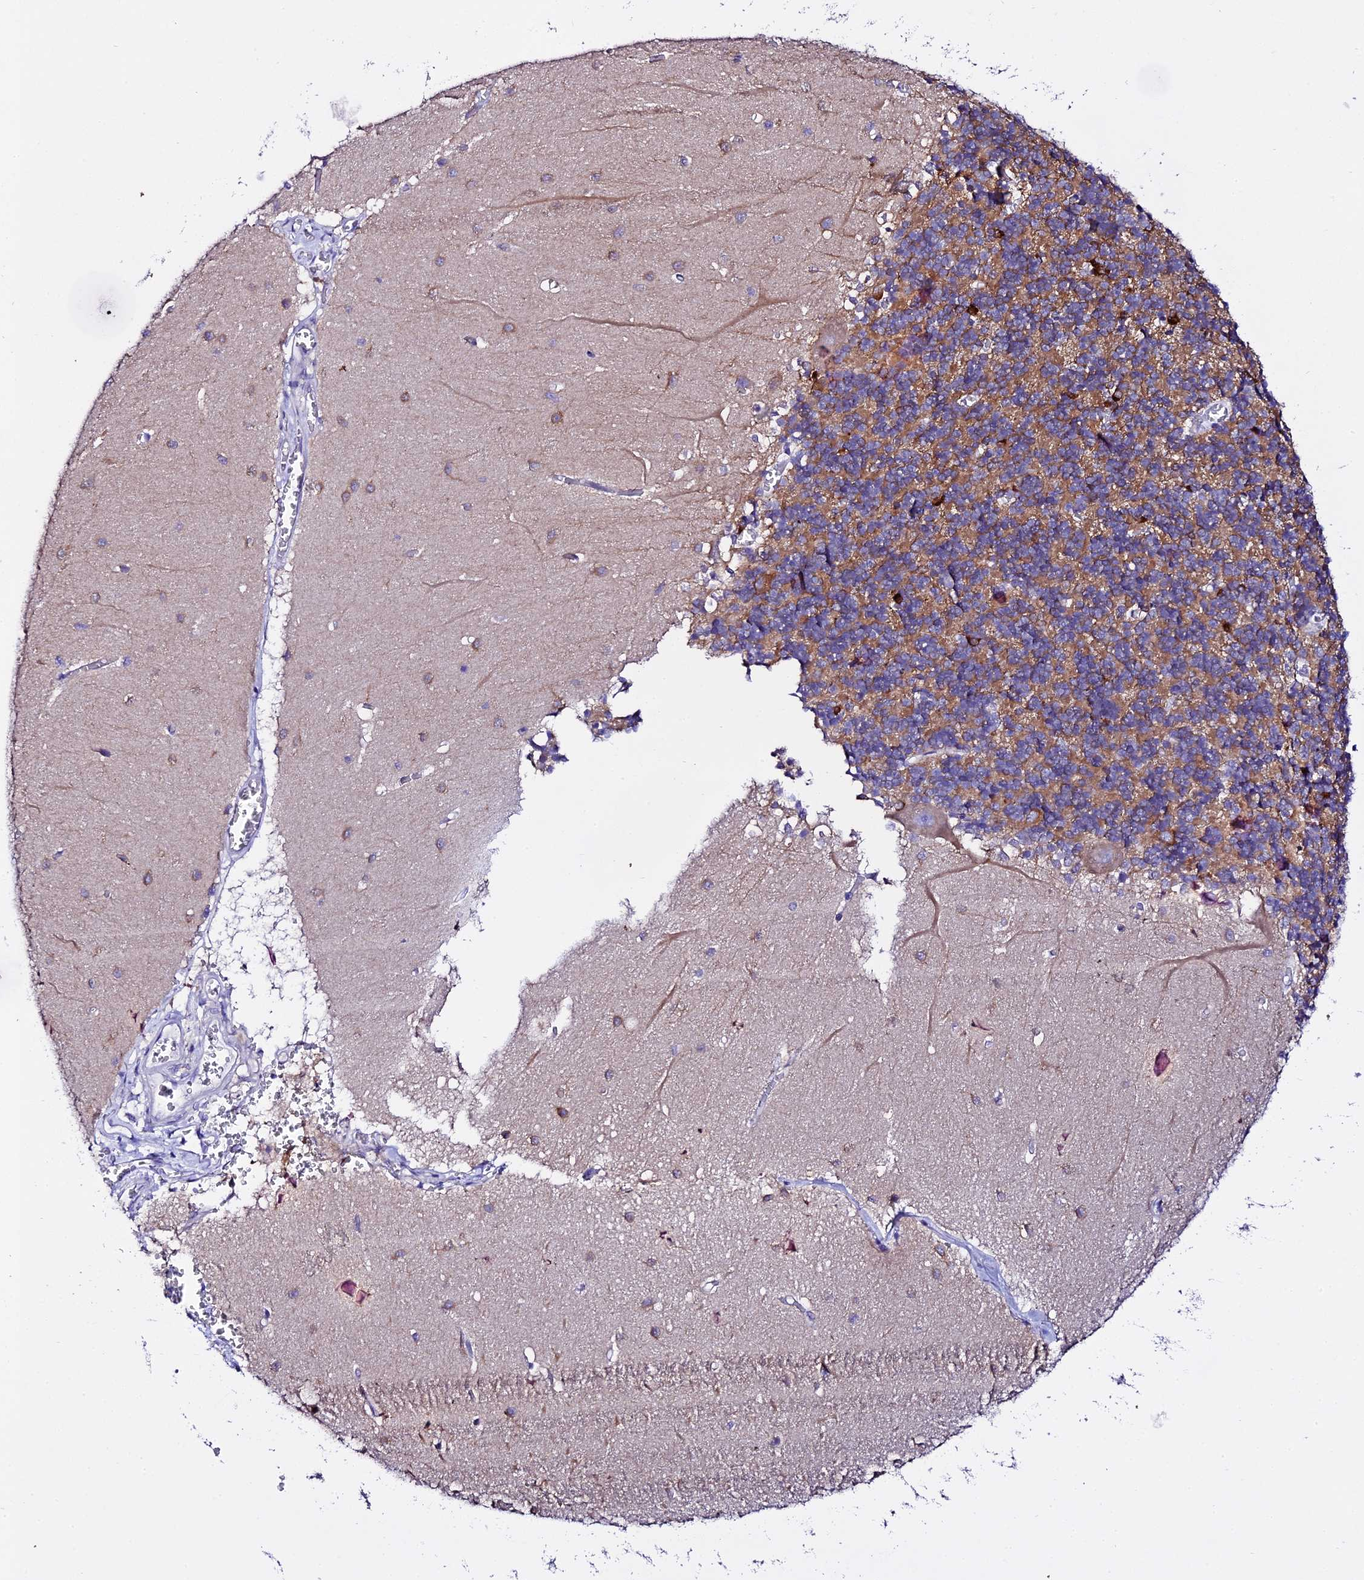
{"staining": {"intensity": "moderate", "quantity": "25%-75%", "location": "cytoplasmic/membranous"}, "tissue": "cerebellum", "cell_type": "Cells in granular layer", "image_type": "normal", "snomed": [{"axis": "morphology", "description": "Normal tissue, NOS"}, {"axis": "topography", "description": "Cerebellum"}], "caption": "A micrograph showing moderate cytoplasmic/membranous positivity in approximately 25%-75% of cells in granular layer in benign cerebellum, as visualized by brown immunohistochemical staining.", "gene": "ATG16L2", "patient": {"sex": "male", "age": 37}}